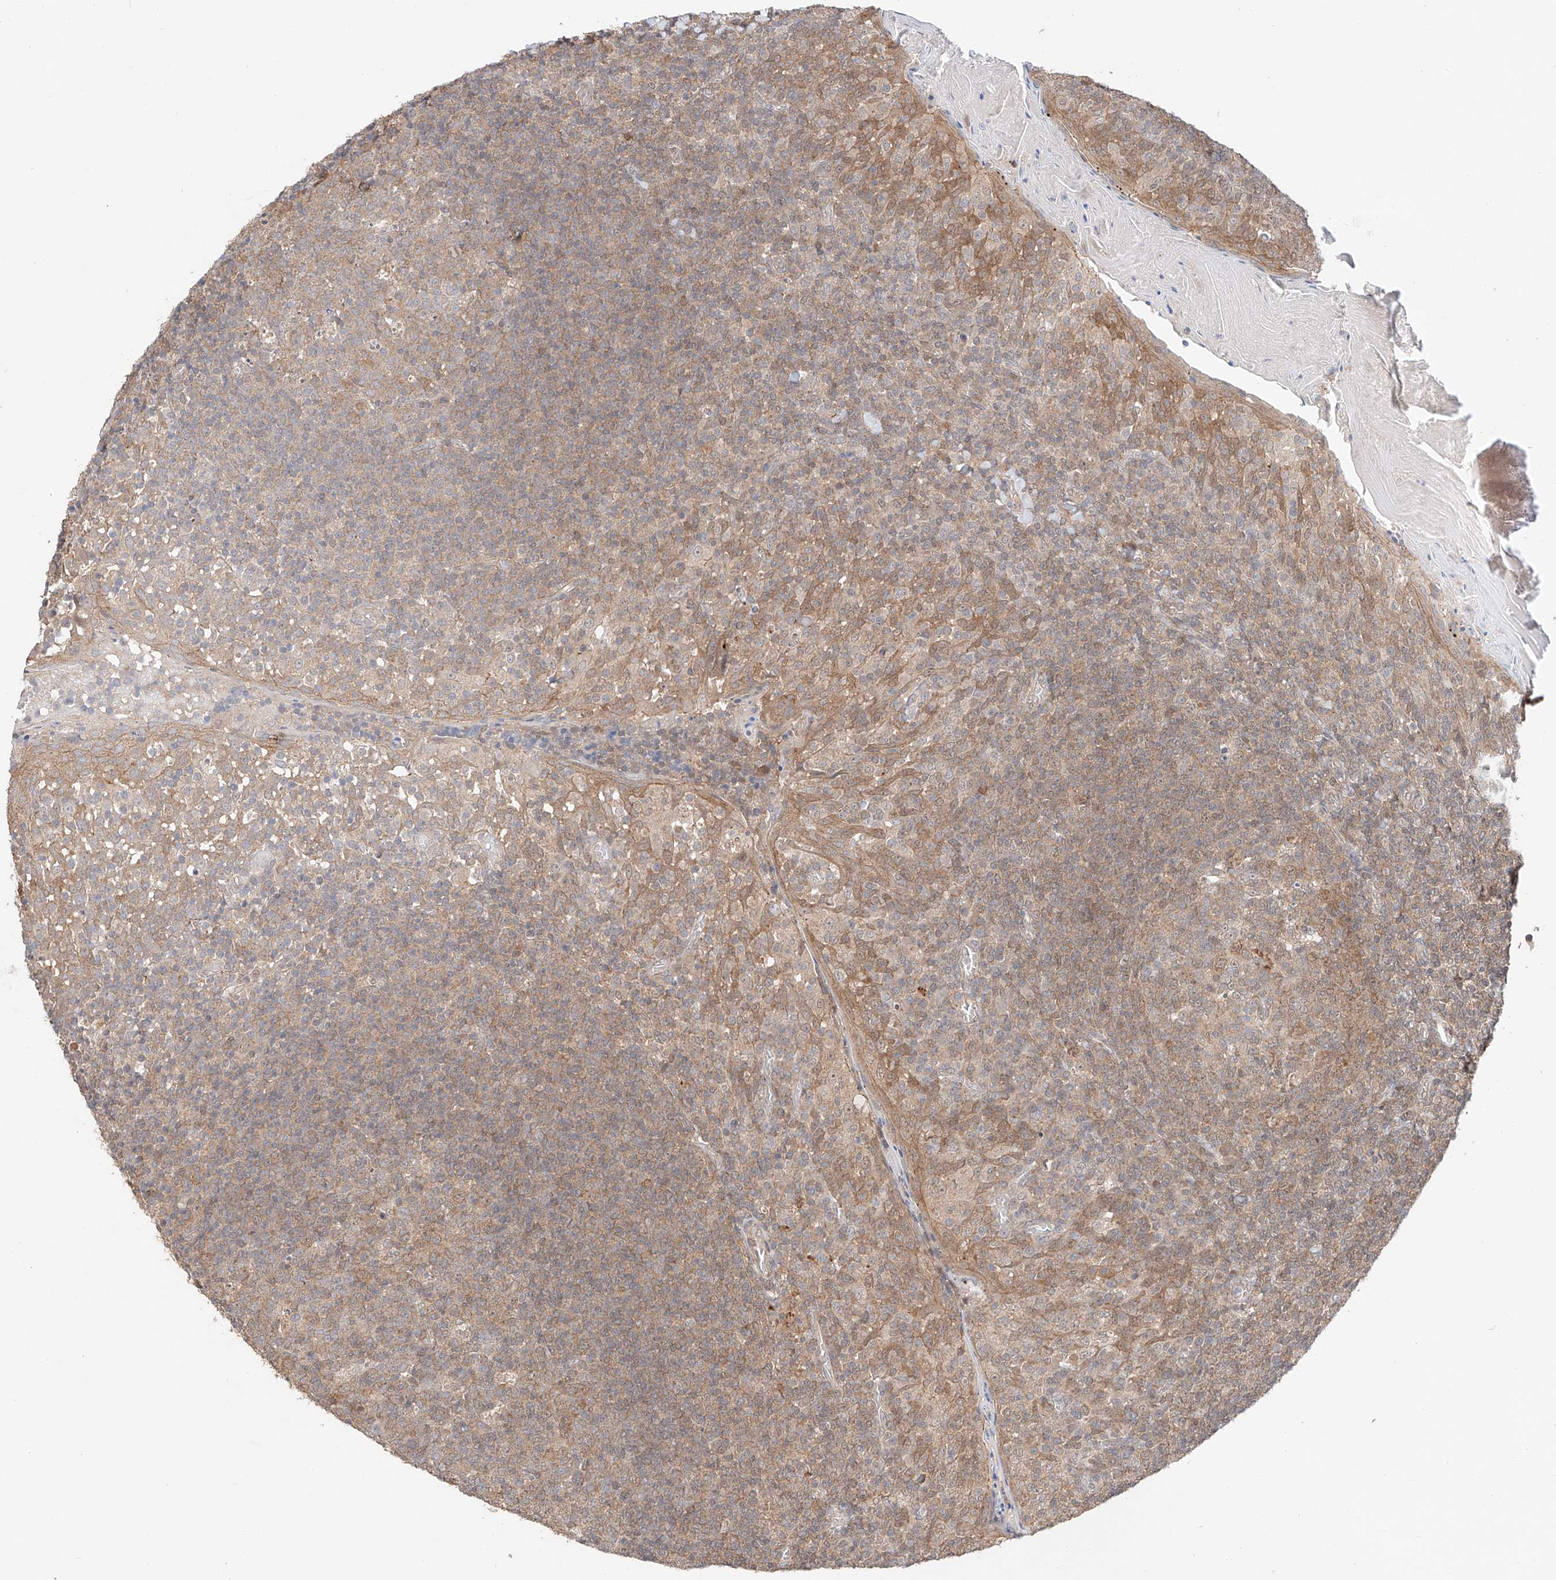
{"staining": {"intensity": "weak", "quantity": "<25%", "location": "cytoplasmic/membranous"}, "tissue": "tonsil", "cell_type": "Germinal center cells", "image_type": "normal", "snomed": [{"axis": "morphology", "description": "Normal tissue, NOS"}, {"axis": "topography", "description": "Tonsil"}], "caption": "Human tonsil stained for a protein using IHC exhibits no staining in germinal center cells.", "gene": "TSR2", "patient": {"sex": "female", "age": 19}}